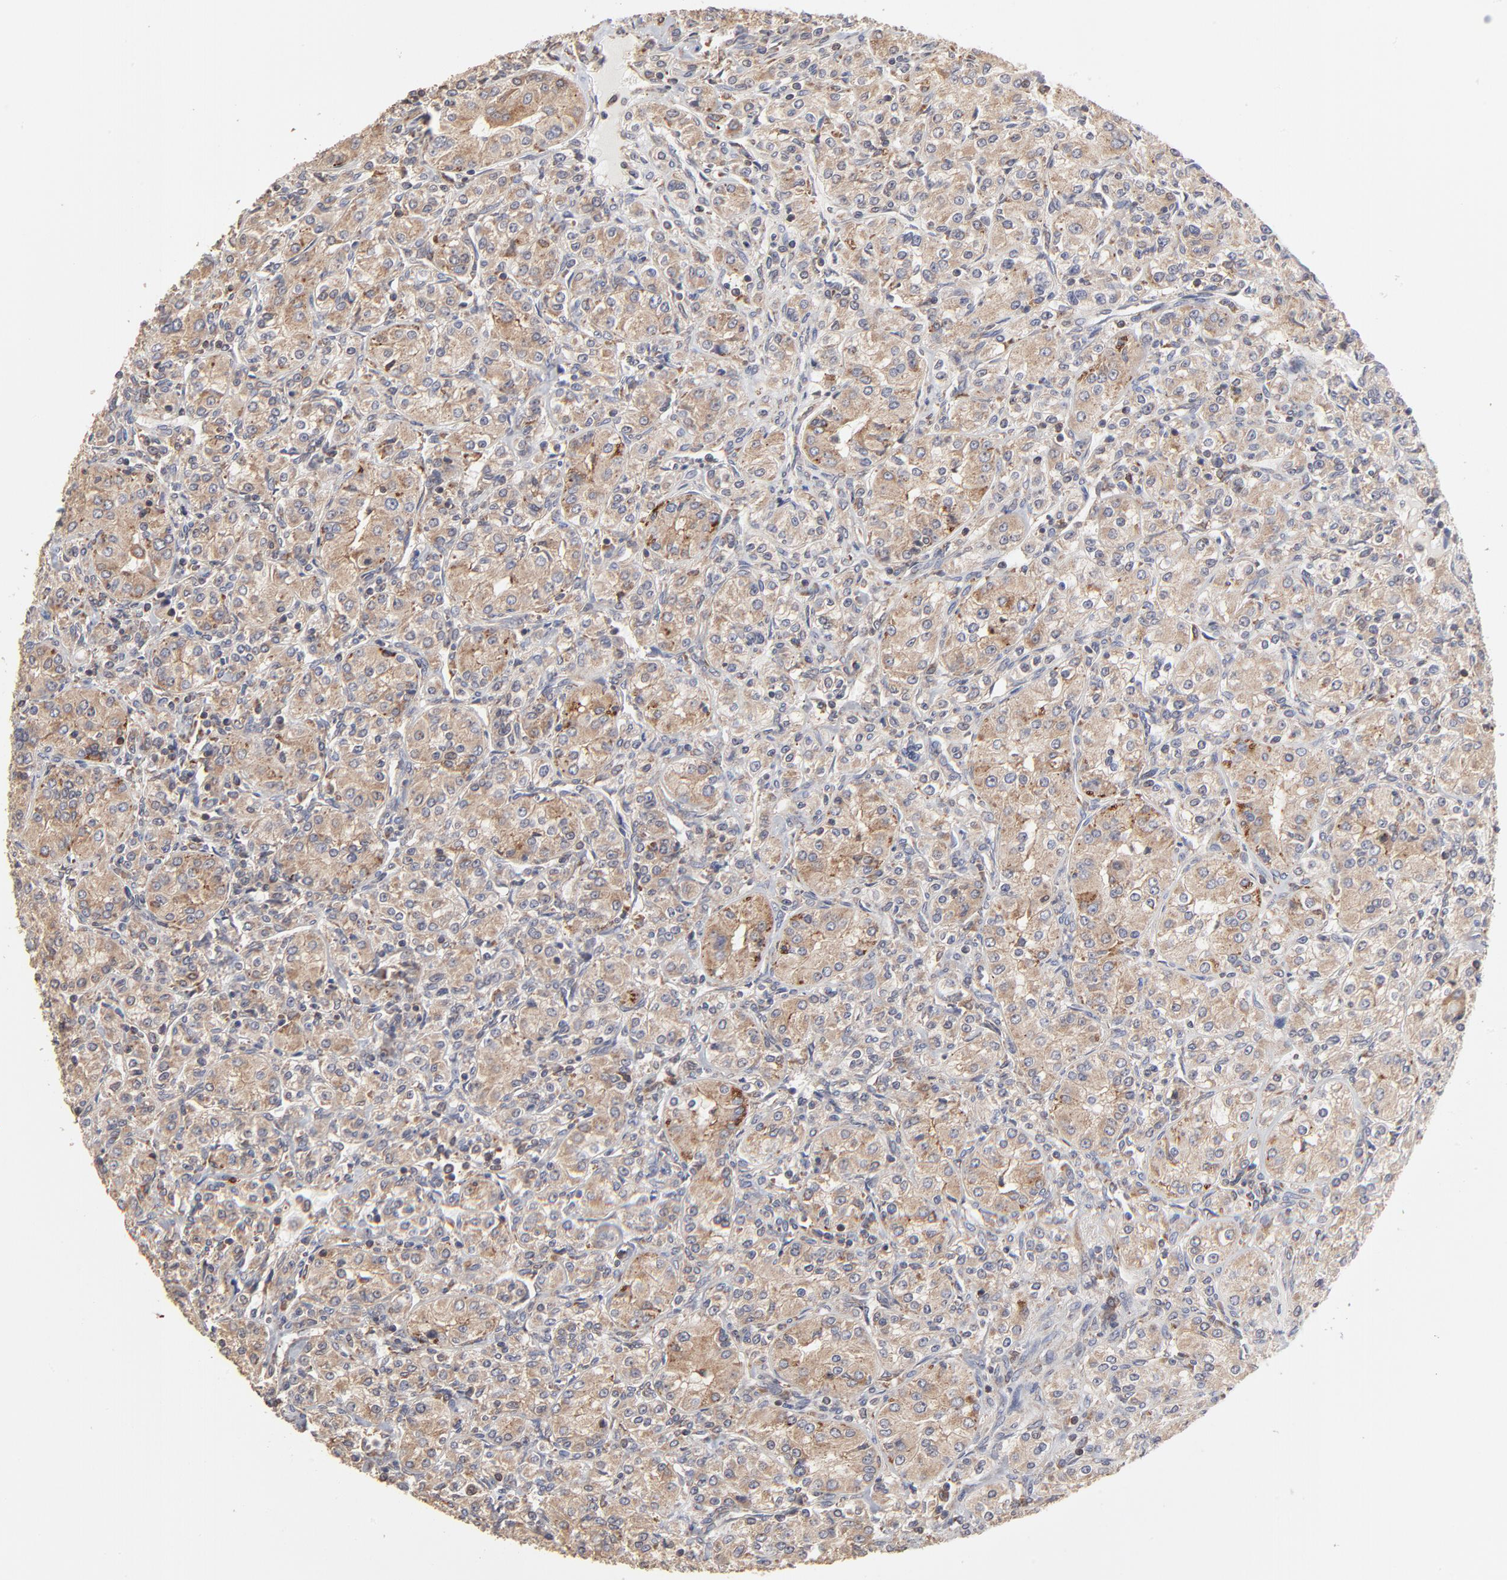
{"staining": {"intensity": "moderate", "quantity": "25%-75%", "location": "cytoplasmic/membranous"}, "tissue": "renal cancer", "cell_type": "Tumor cells", "image_type": "cancer", "snomed": [{"axis": "morphology", "description": "Adenocarcinoma, NOS"}, {"axis": "topography", "description": "Kidney"}], "caption": "Adenocarcinoma (renal) was stained to show a protein in brown. There is medium levels of moderate cytoplasmic/membranous positivity in about 25%-75% of tumor cells.", "gene": "RNF213", "patient": {"sex": "male", "age": 77}}